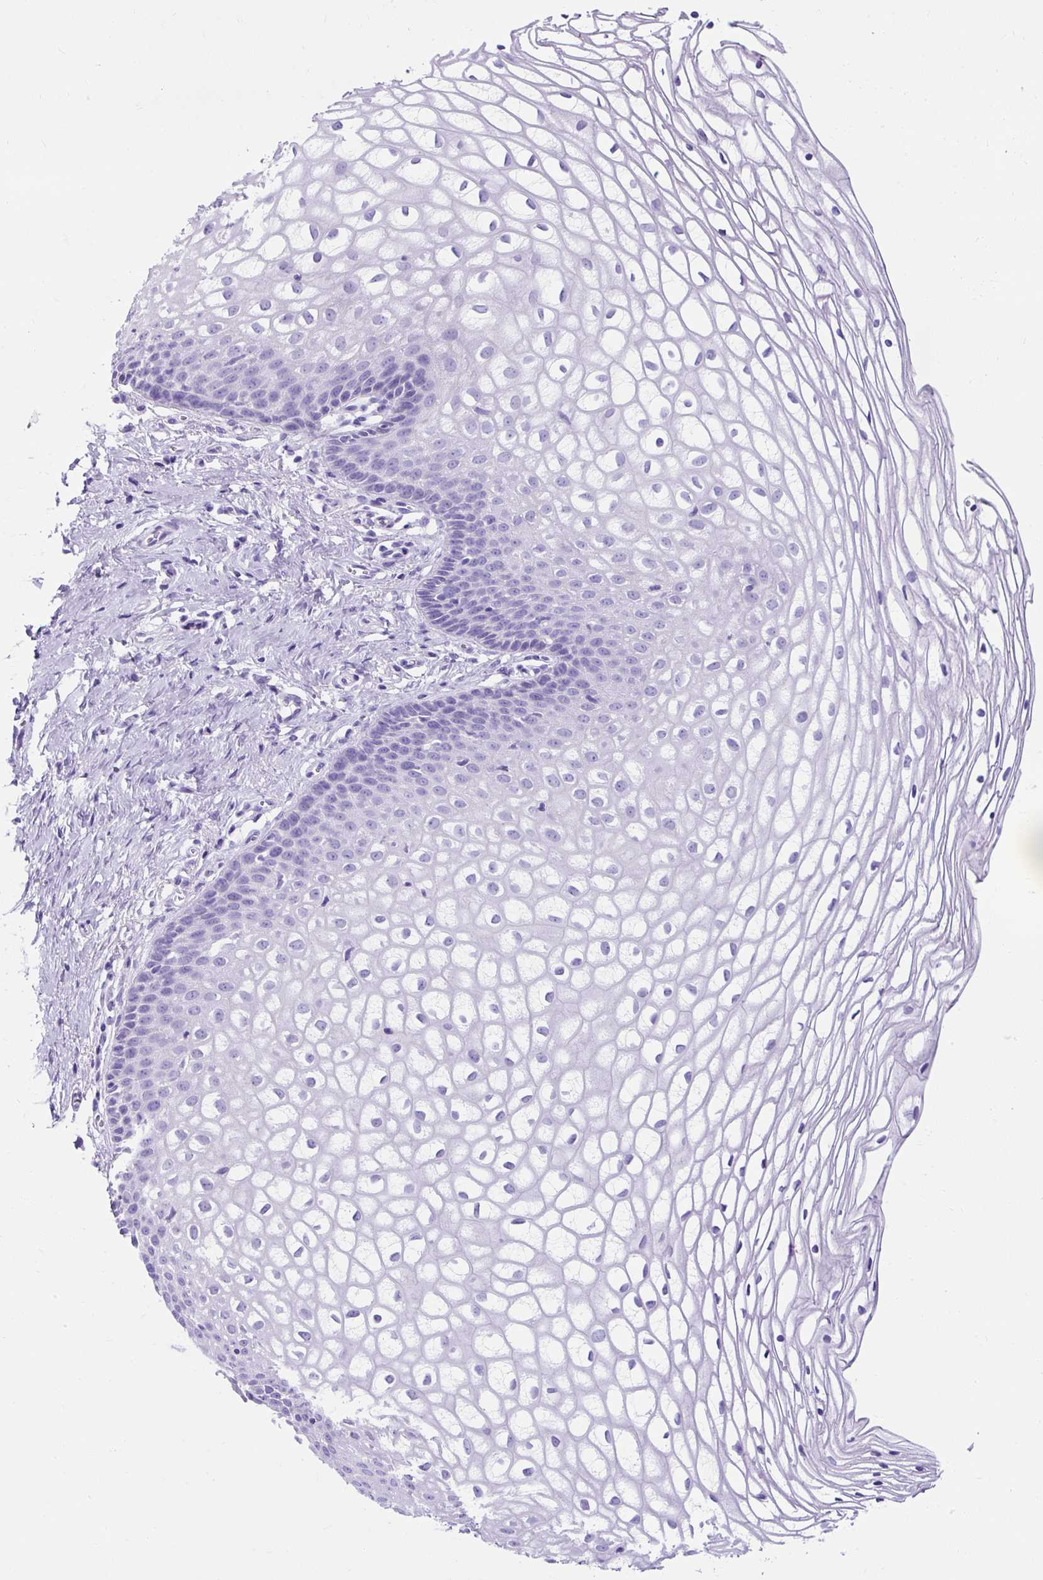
{"staining": {"intensity": "negative", "quantity": "none", "location": "none"}, "tissue": "cervix", "cell_type": "Glandular cells", "image_type": "normal", "snomed": [{"axis": "morphology", "description": "Normal tissue, NOS"}, {"axis": "topography", "description": "Cervix"}], "caption": "Human cervix stained for a protein using immunohistochemistry reveals no positivity in glandular cells.", "gene": "KRT12", "patient": {"sex": "female", "age": 36}}